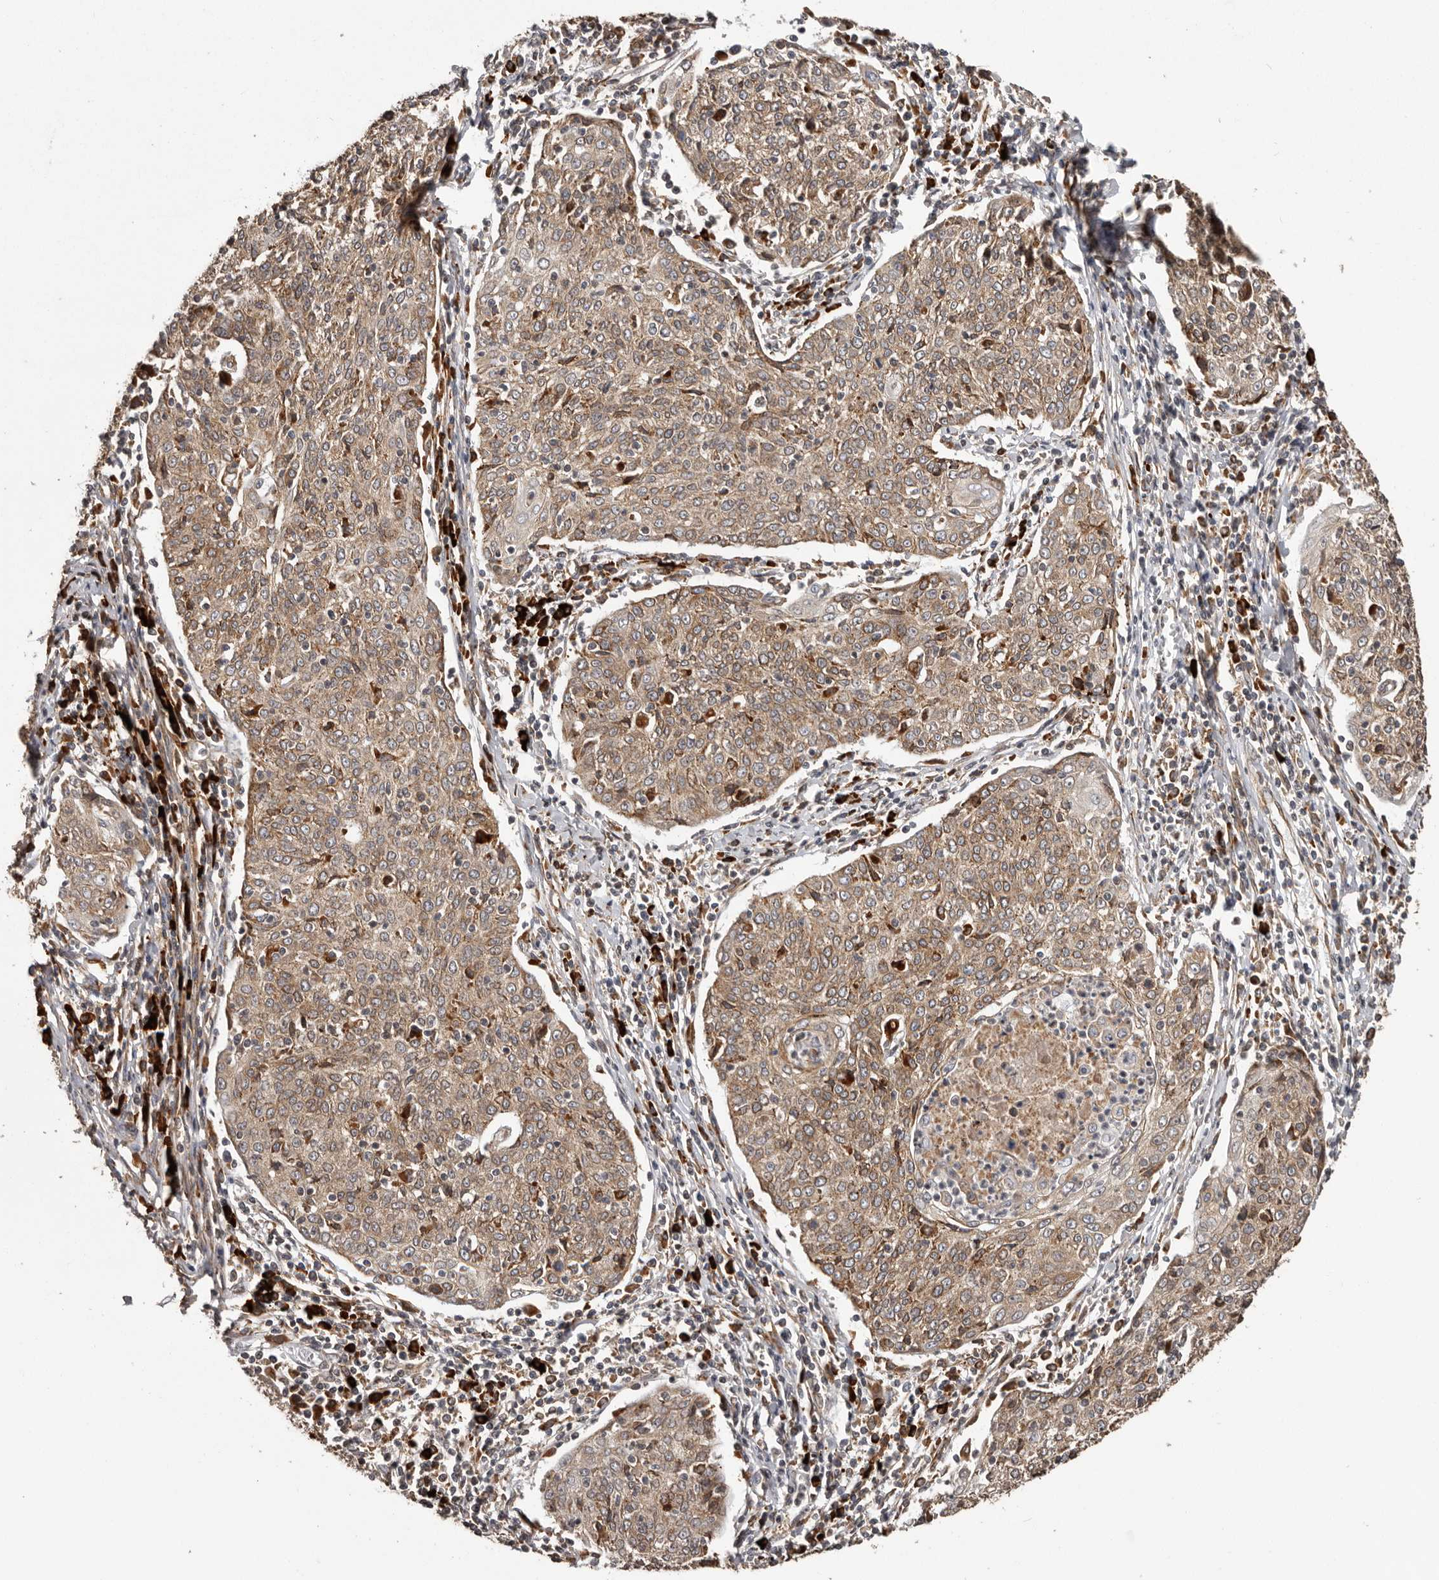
{"staining": {"intensity": "moderate", "quantity": ">75%", "location": "cytoplasmic/membranous"}, "tissue": "cervical cancer", "cell_type": "Tumor cells", "image_type": "cancer", "snomed": [{"axis": "morphology", "description": "Squamous cell carcinoma, NOS"}, {"axis": "topography", "description": "Cervix"}], "caption": "There is medium levels of moderate cytoplasmic/membranous staining in tumor cells of cervical cancer, as demonstrated by immunohistochemical staining (brown color).", "gene": "NUP43", "patient": {"sex": "female", "age": 48}}